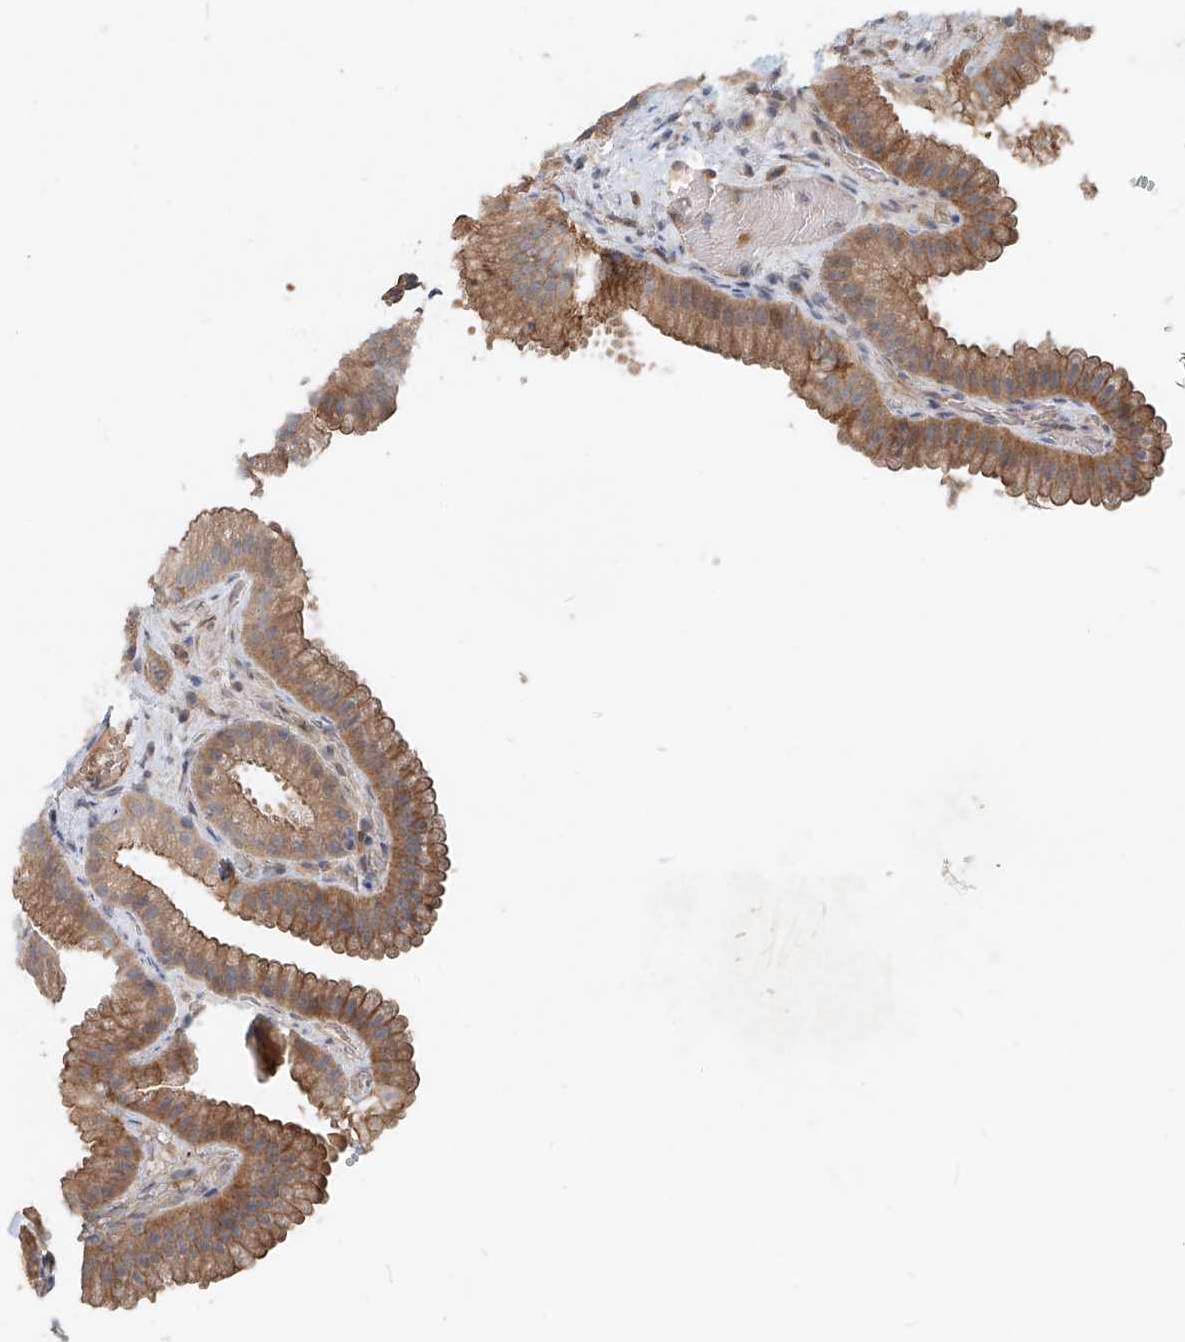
{"staining": {"intensity": "moderate", "quantity": ">75%", "location": "cytoplasmic/membranous"}, "tissue": "gallbladder", "cell_type": "Glandular cells", "image_type": "normal", "snomed": [{"axis": "morphology", "description": "Normal tissue, NOS"}, {"axis": "topography", "description": "Gallbladder"}], "caption": "Normal gallbladder demonstrates moderate cytoplasmic/membranous staining in about >75% of glandular cells, visualized by immunohistochemistry. Nuclei are stained in blue.", "gene": "SASH1", "patient": {"sex": "female", "age": 30}}